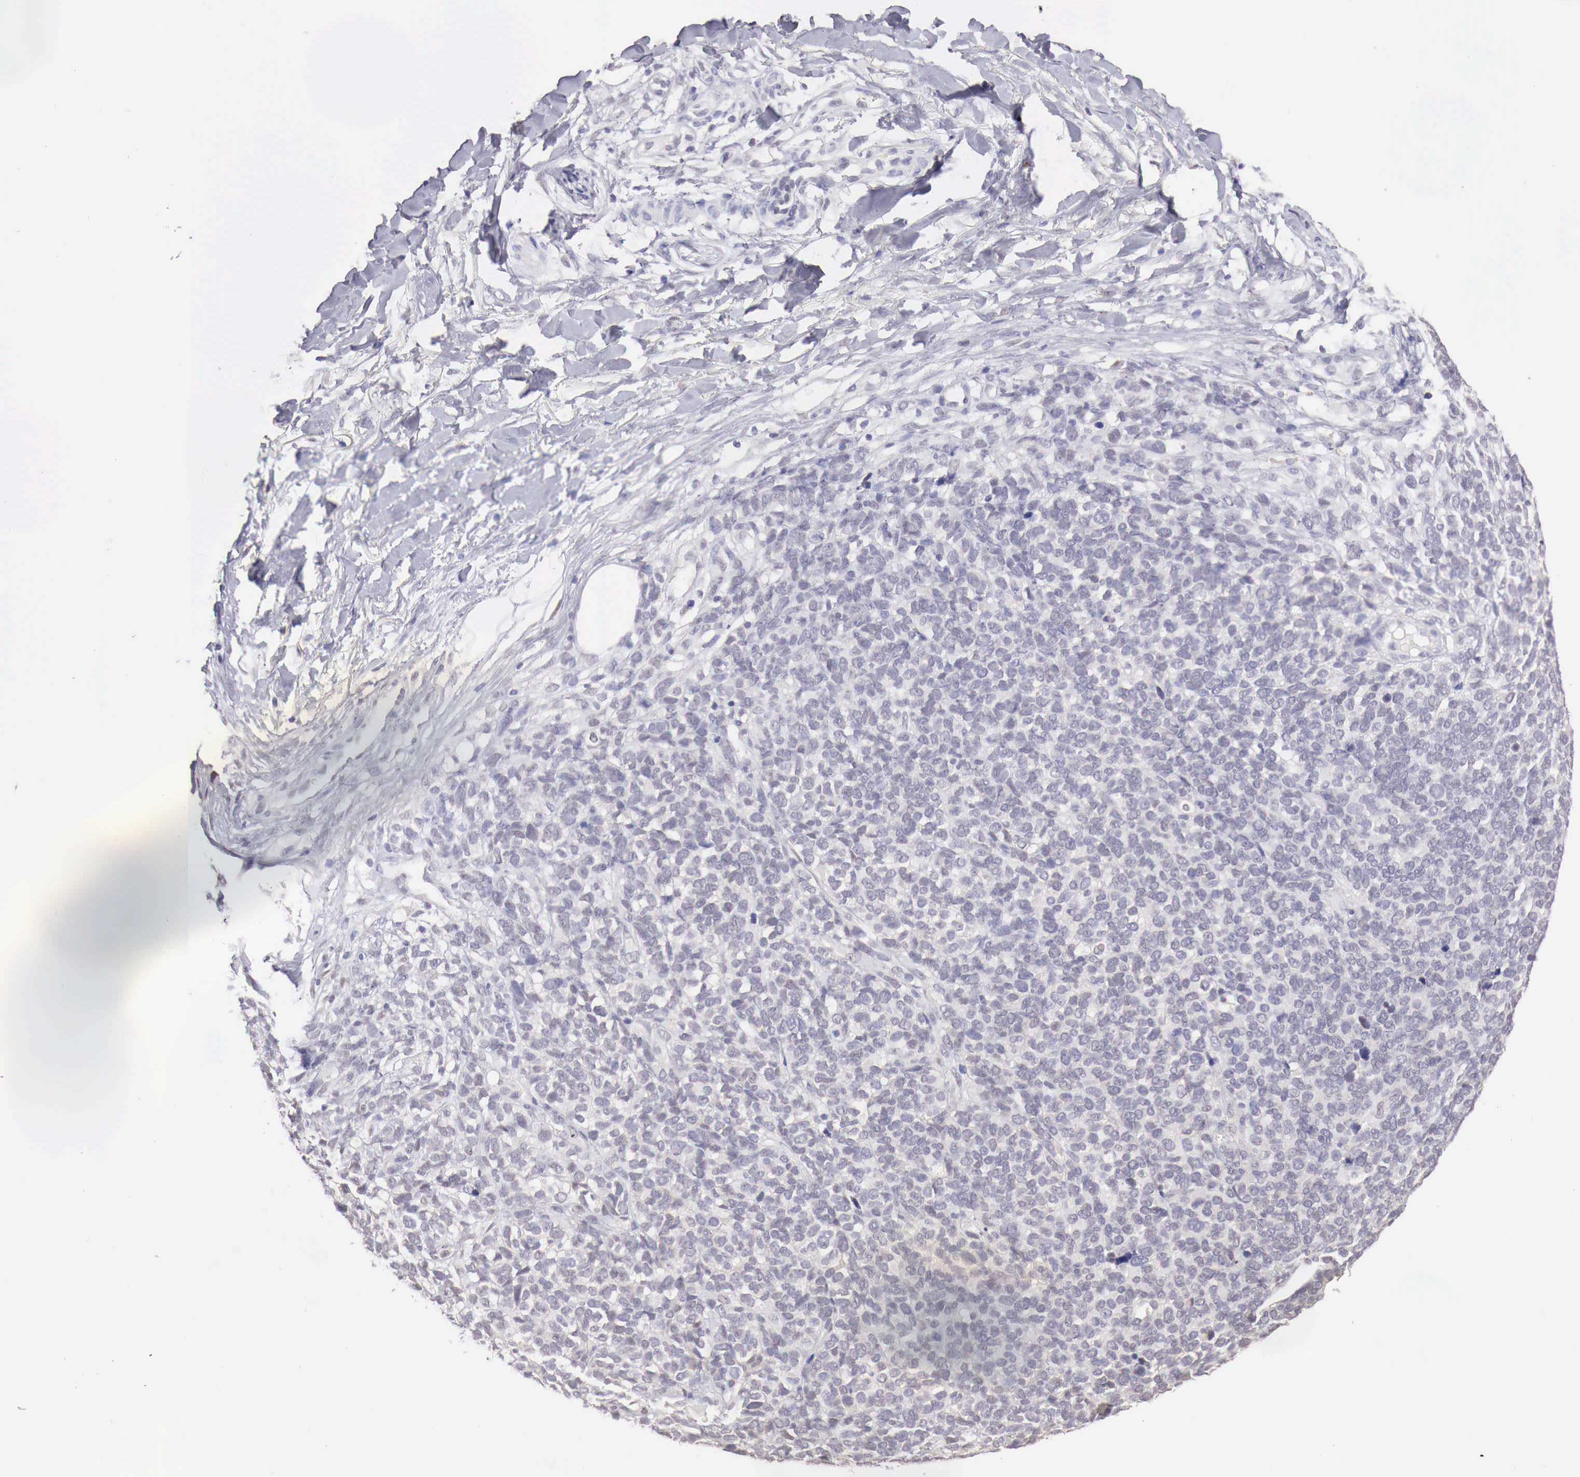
{"staining": {"intensity": "negative", "quantity": "none", "location": "none"}, "tissue": "melanoma", "cell_type": "Tumor cells", "image_type": "cancer", "snomed": [{"axis": "morphology", "description": "Malignant melanoma, NOS"}, {"axis": "topography", "description": "Skin"}], "caption": "The immunohistochemistry (IHC) photomicrograph has no significant expression in tumor cells of melanoma tissue. (DAB (3,3'-diaminobenzidine) immunohistochemistry (IHC) with hematoxylin counter stain).", "gene": "UBA1", "patient": {"sex": "female", "age": 85}}